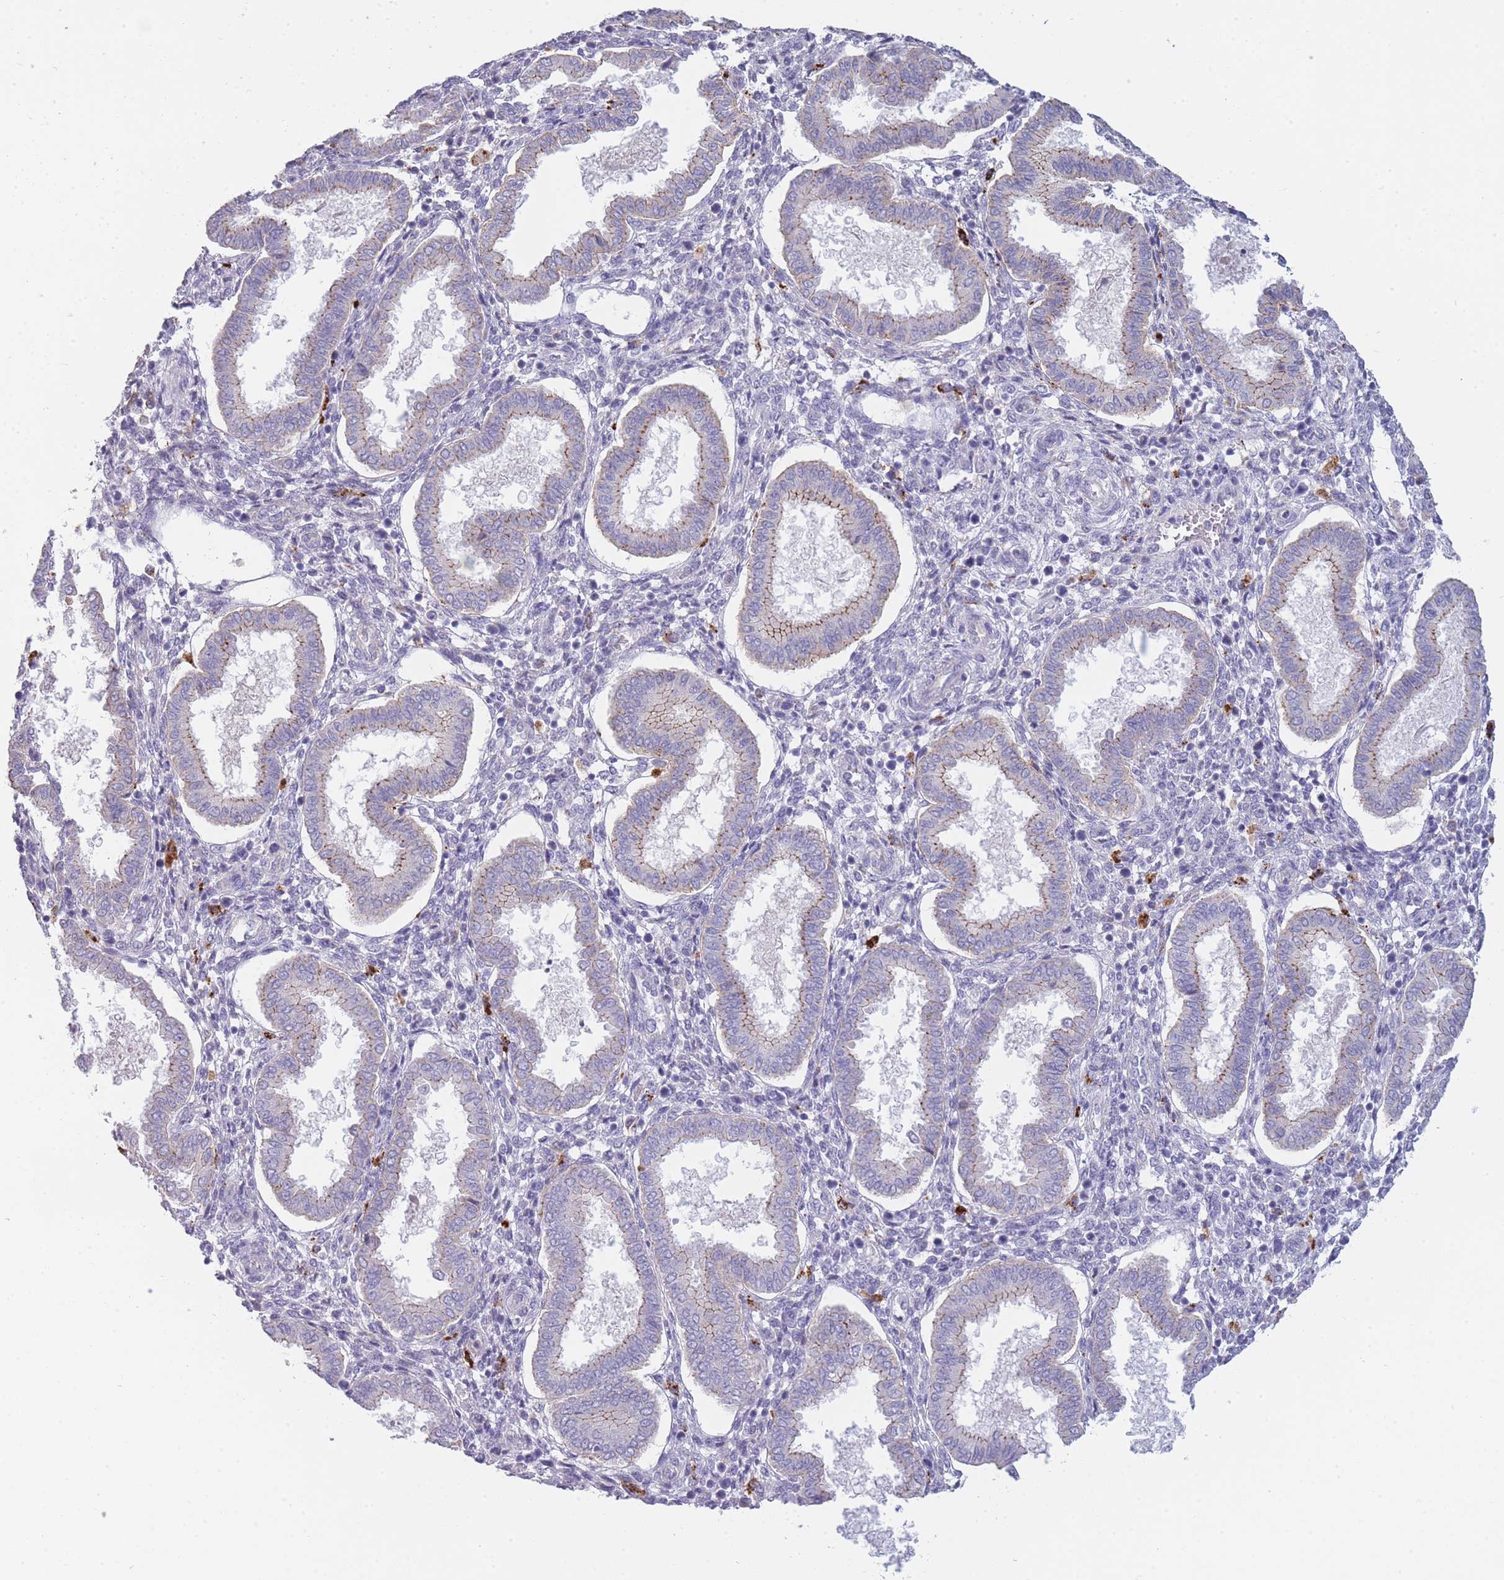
{"staining": {"intensity": "negative", "quantity": "none", "location": "none"}, "tissue": "endometrium", "cell_type": "Cells in endometrial stroma", "image_type": "normal", "snomed": [{"axis": "morphology", "description": "Normal tissue, NOS"}, {"axis": "topography", "description": "Endometrium"}], "caption": "An IHC histopathology image of unremarkable endometrium is shown. There is no staining in cells in endometrial stroma of endometrium. (Brightfield microscopy of DAB IHC at high magnification).", "gene": "TRIM61", "patient": {"sex": "female", "age": 24}}